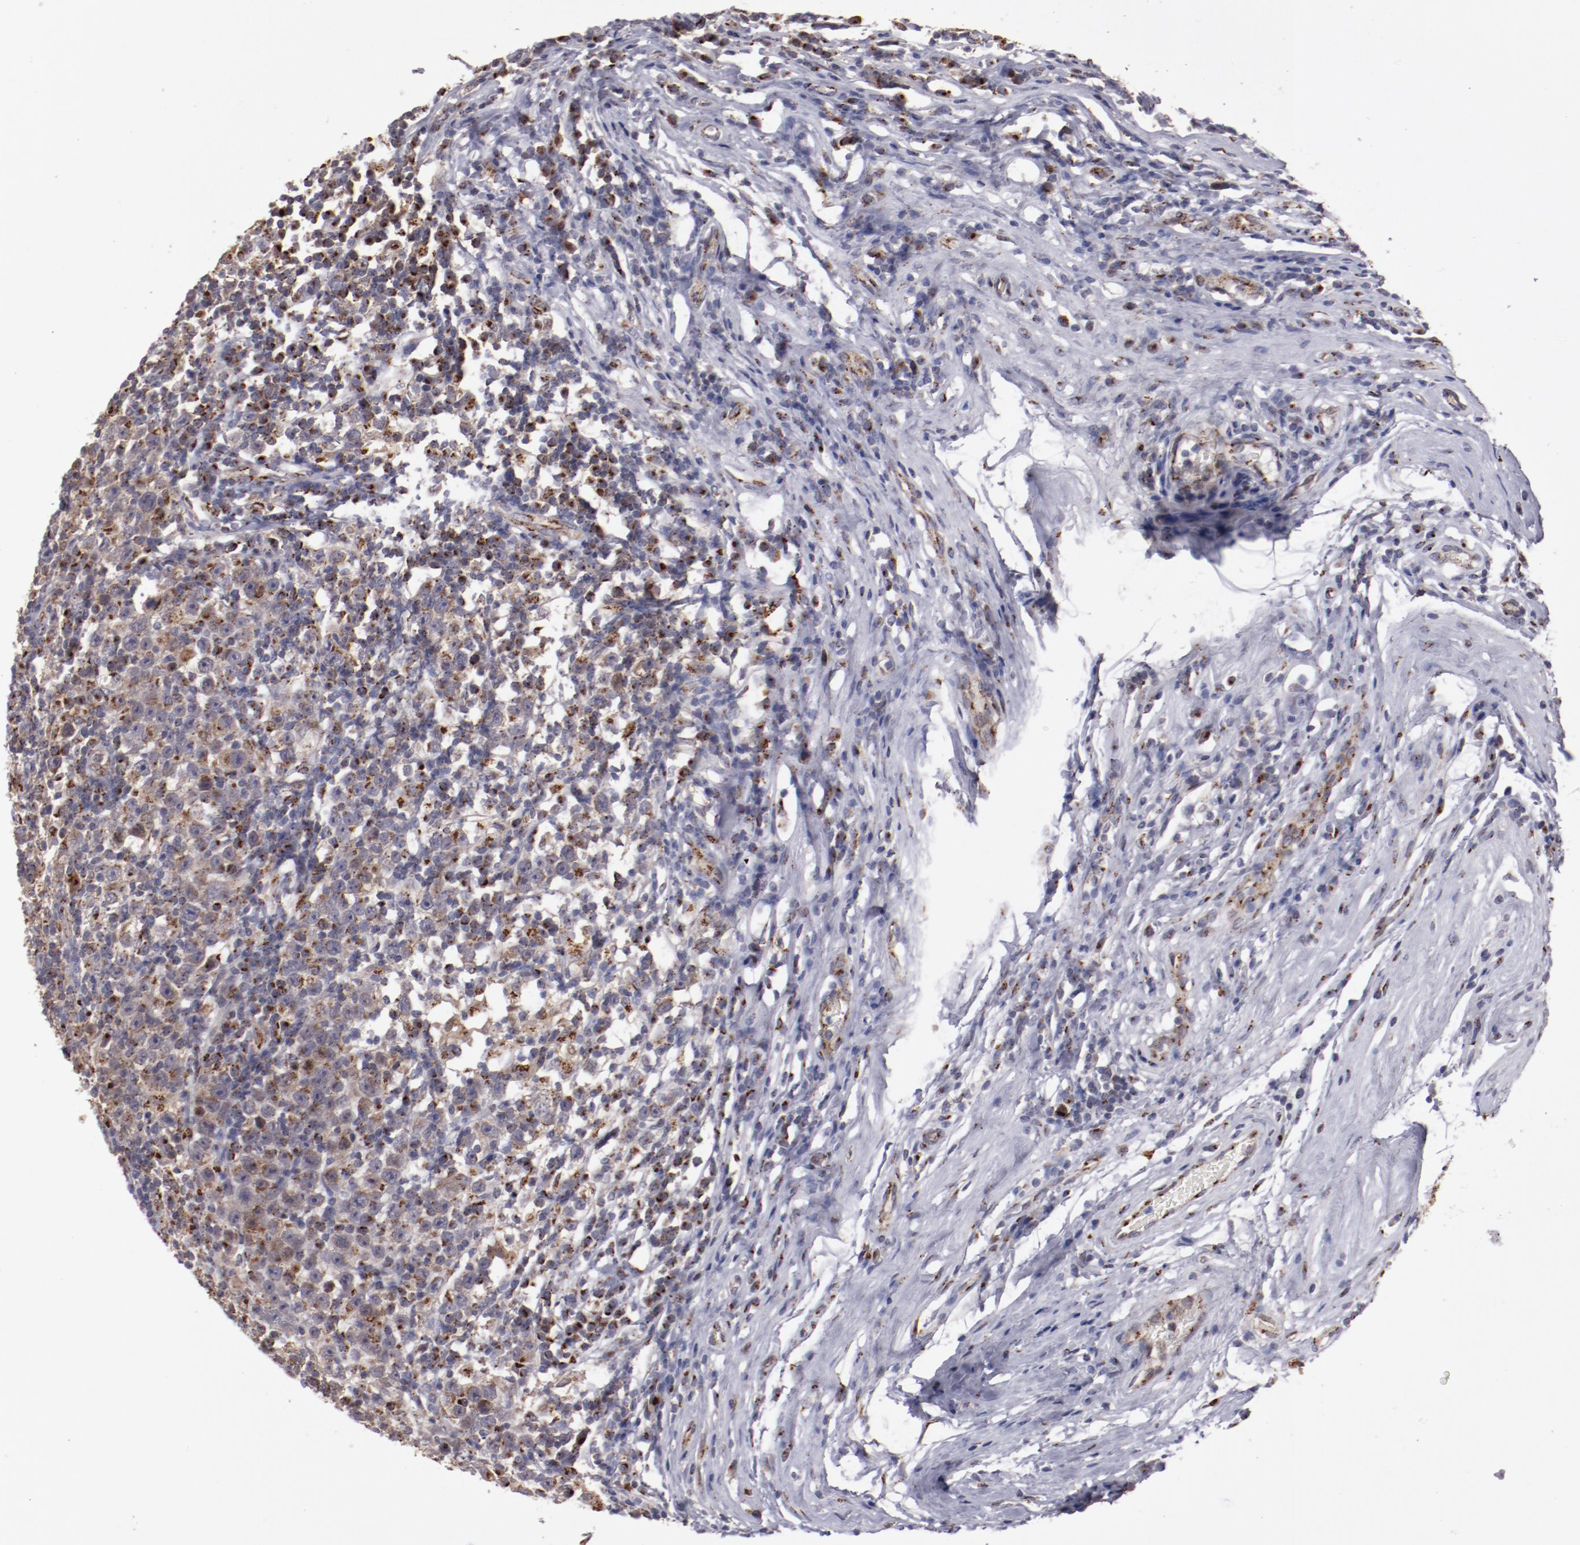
{"staining": {"intensity": "strong", "quantity": ">75%", "location": "cytoplasmic/membranous"}, "tissue": "testis cancer", "cell_type": "Tumor cells", "image_type": "cancer", "snomed": [{"axis": "morphology", "description": "Seminoma, NOS"}, {"axis": "topography", "description": "Testis"}], "caption": "Testis seminoma was stained to show a protein in brown. There is high levels of strong cytoplasmic/membranous expression in approximately >75% of tumor cells.", "gene": "GOLIM4", "patient": {"sex": "male", "age": 43}}